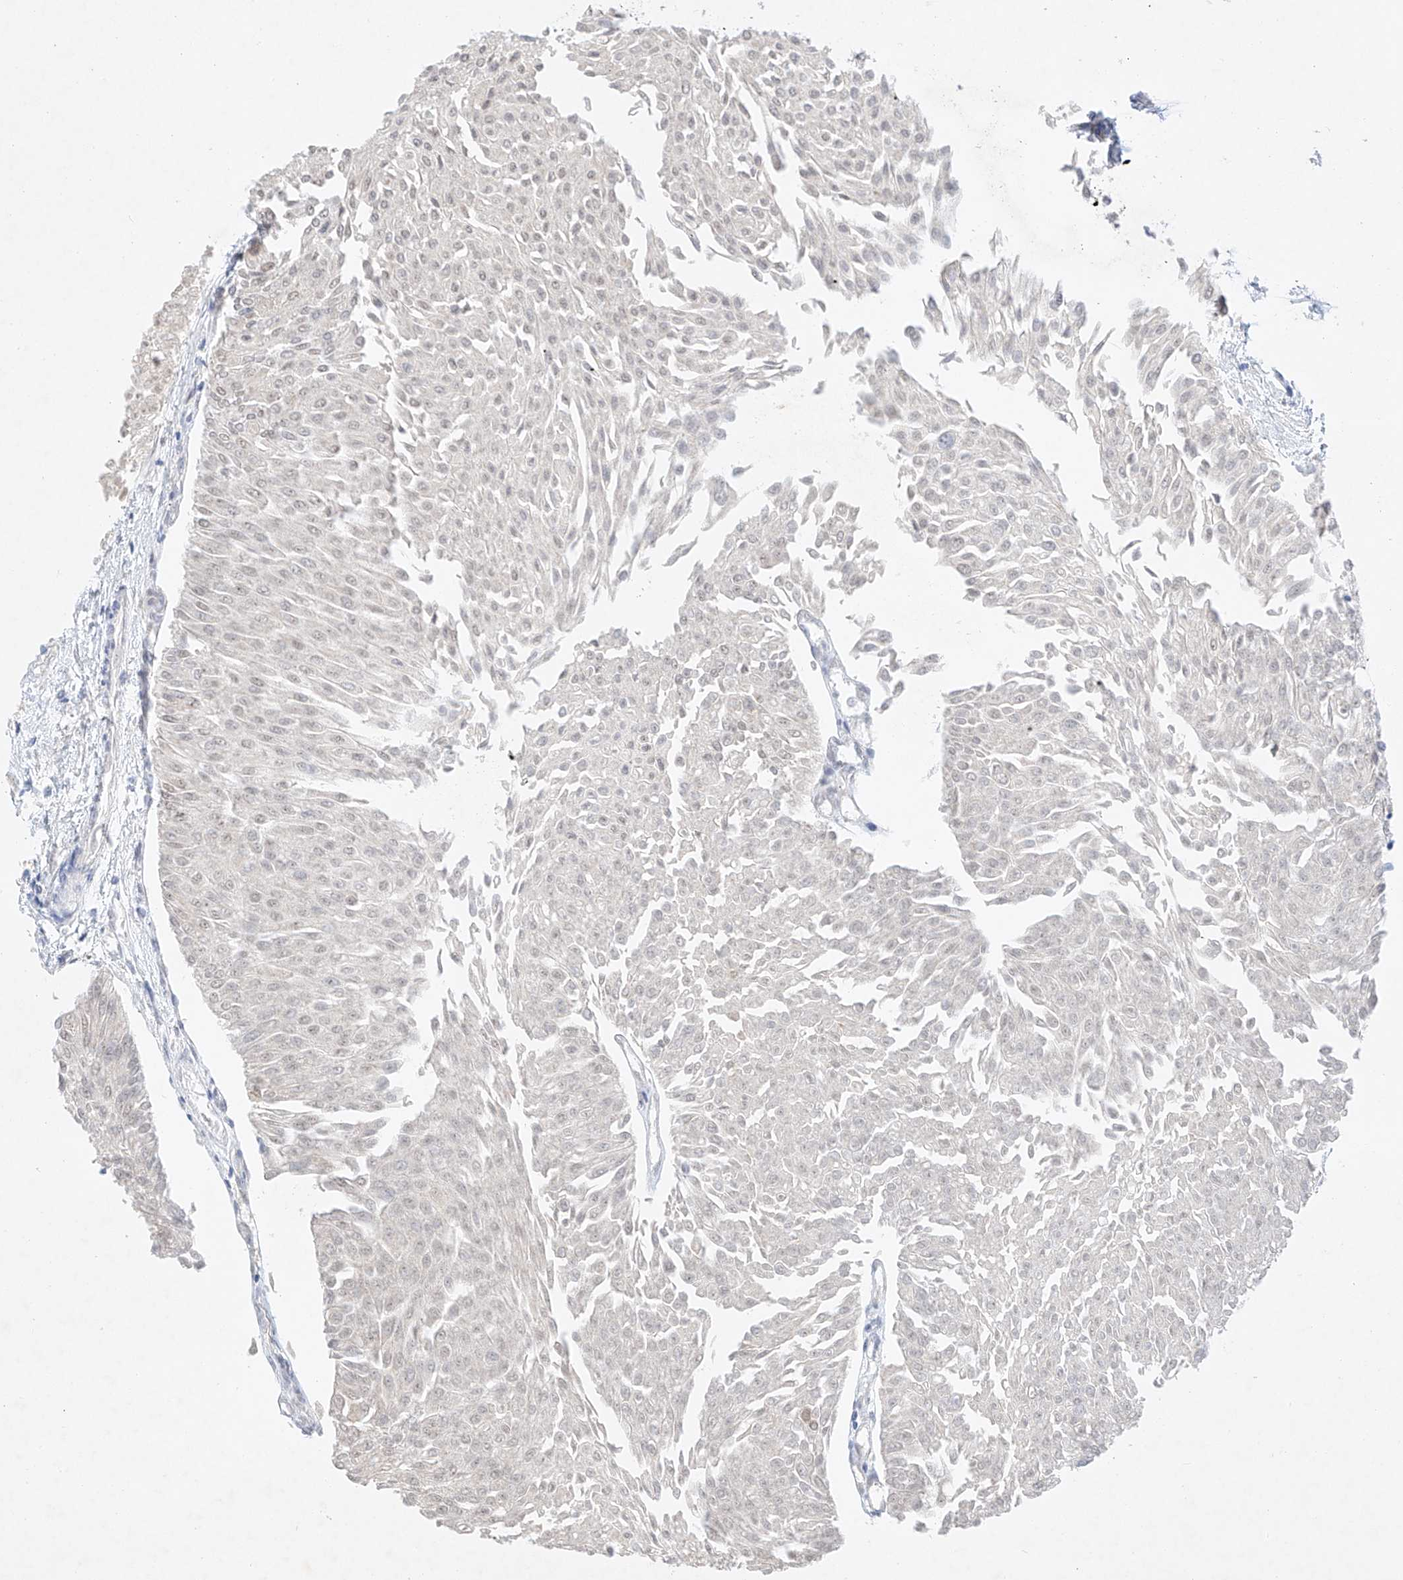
{"staining": {"intensity": "negative", "quantity": "none", "location": "none"}, "tissue": "urothelial cancer", "cell_type": "Tumor cells", "image_type": "cancer", "snomed": [{"axis": "morphology", "description": "Urothelial carcinoma, Low grade"}, {"axis": "topography", "description": "Urinary bladder"}], "caption": "Immunohistochemistry of human urothelial cancer exhibits no staining in tumor cells.", "gene": "IL22RA2", "patient": {"sex": "male", "age": 67}}